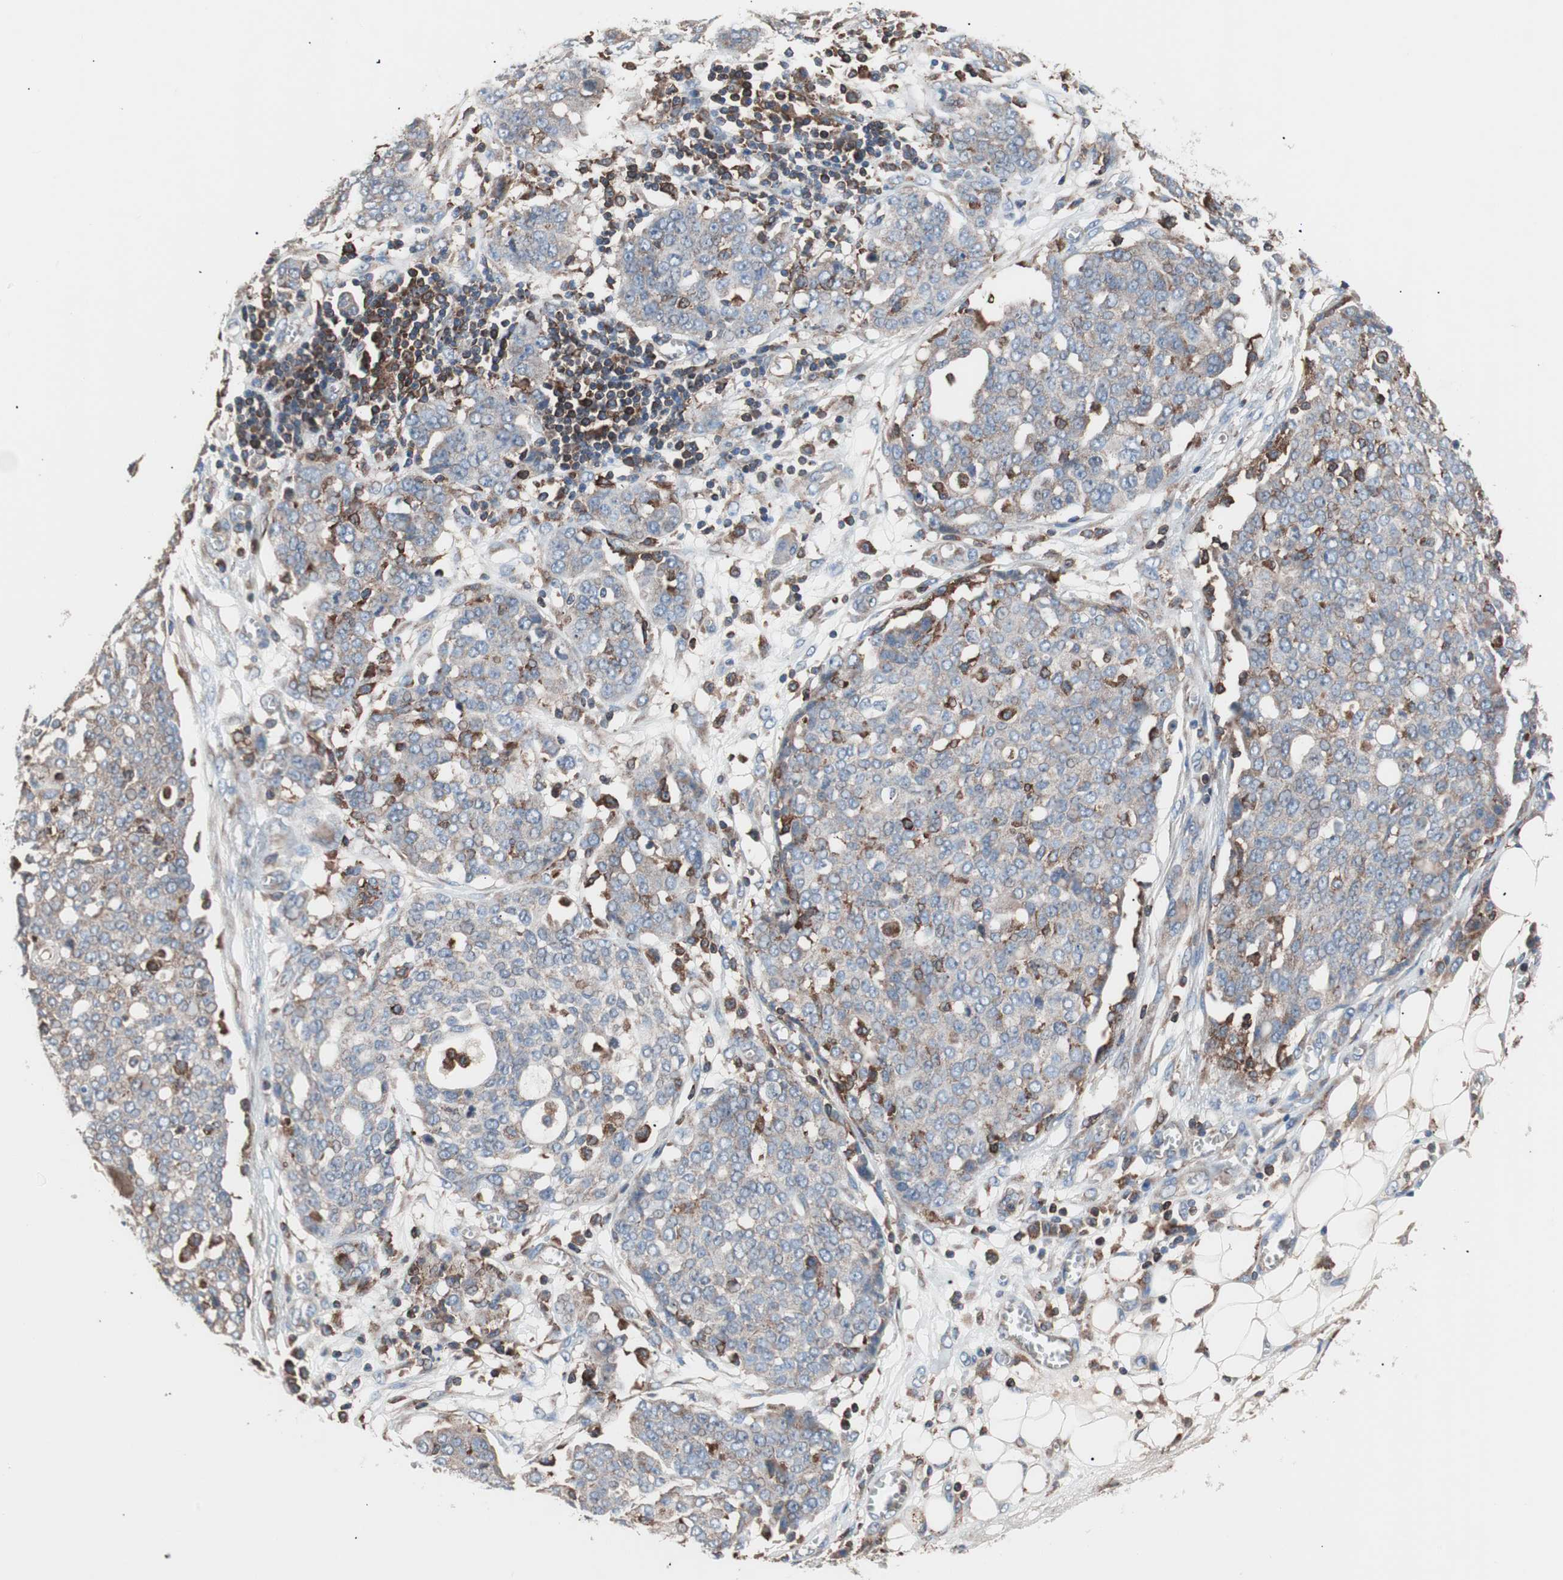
{"staining": {"intensity": "weak", "quantity": ">75%", "location": "cytoplasmic/membranous"}, "tissue": "ovarian cancer", "cell_type": "Tumor cells", "image_type": "cancer", "snomed": [{"axis": "morphology", "description": "Cystadenocarcinoma, serous, NOS"}, {"axis": "topography", "description": "Soft tissue"}, {"axis": "topography", "description": "Ovary"}], "caption": "Ovarian cancer stained for a protein shows weak cytoplasmic/membranous positivity in tumor cells. Nuclei are stained in blue.", "gene": "PIK3R1", "patient": {"sex": "female", "age": 57}}